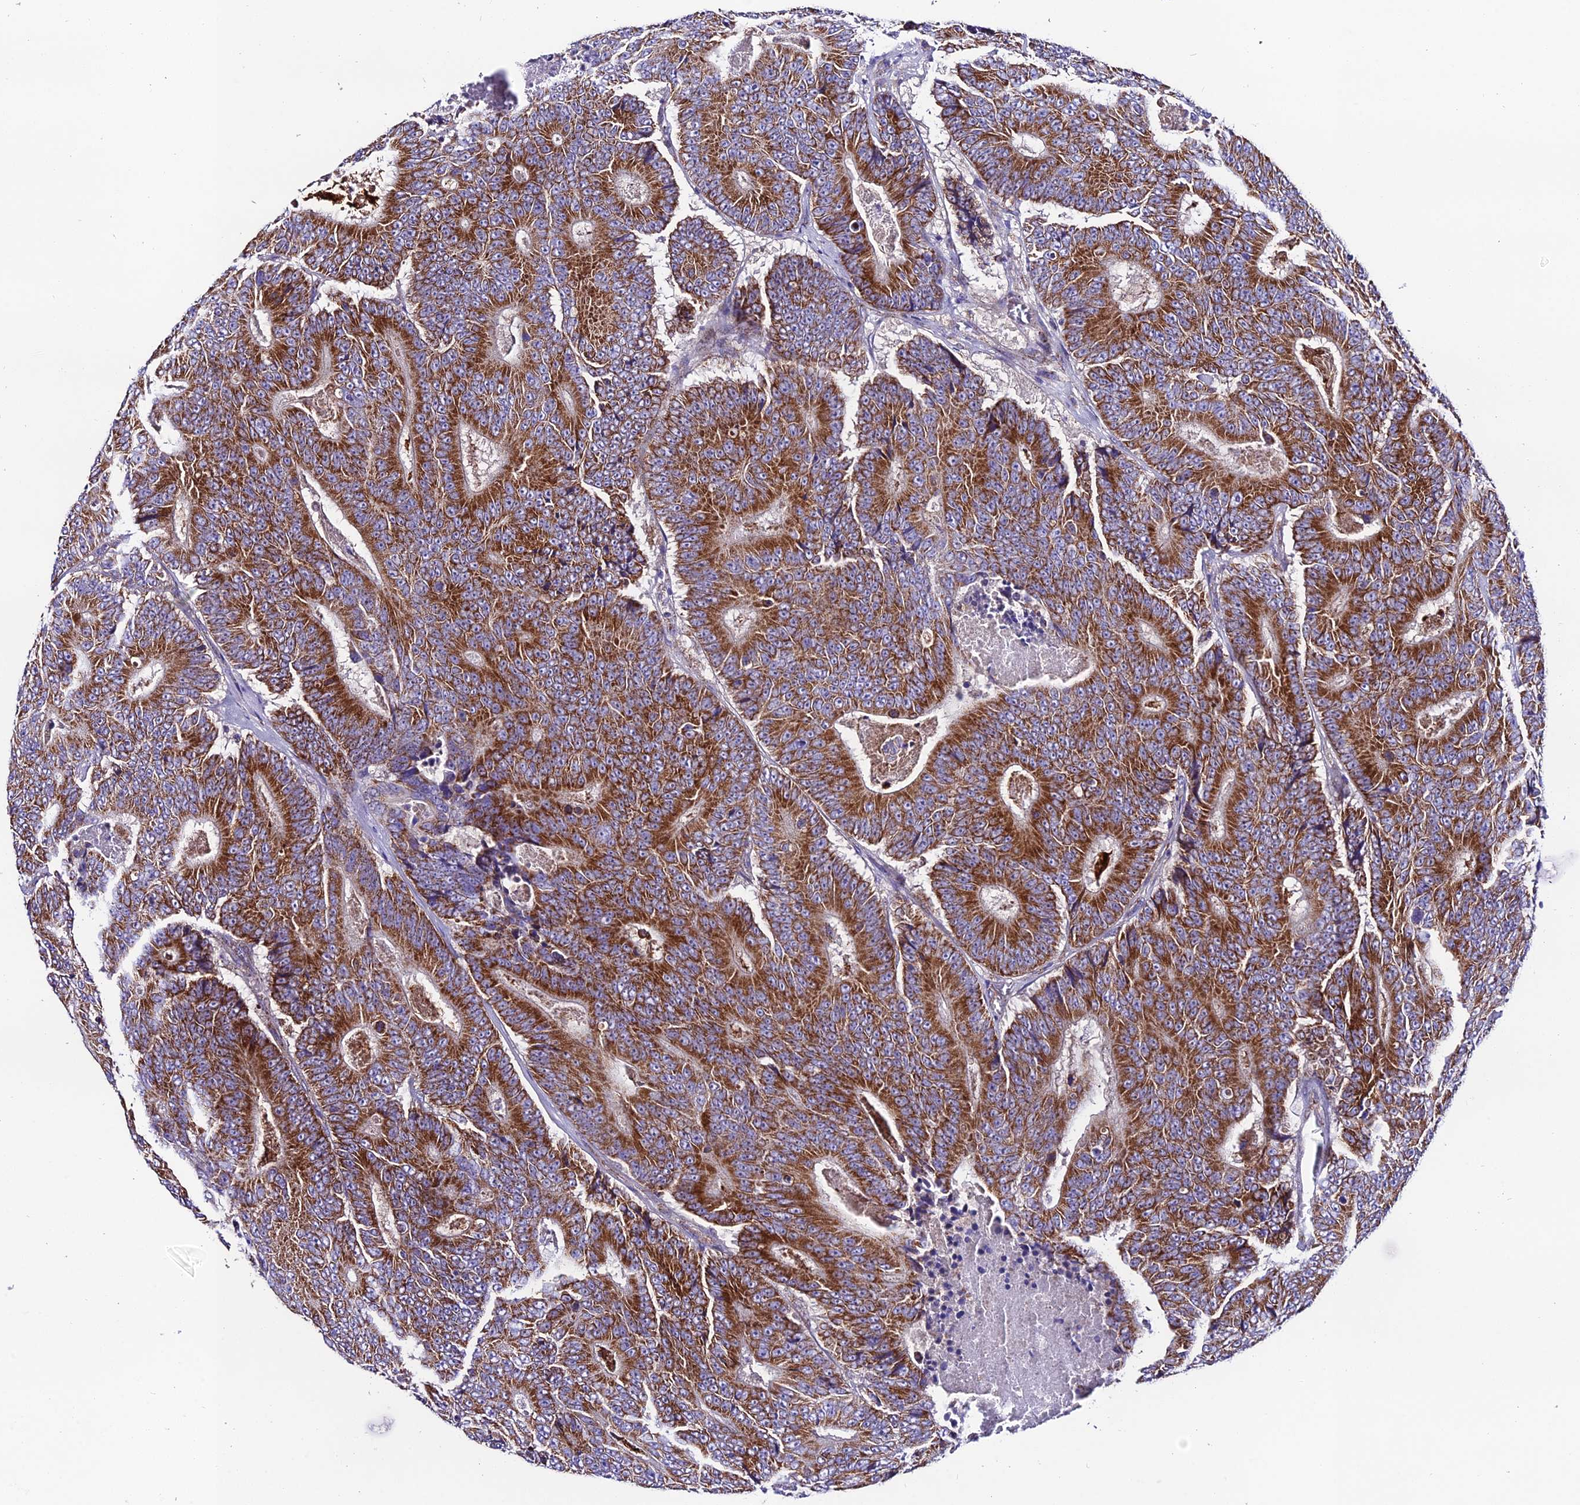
{"staining": {"intensity": "moderate", "quantity": ">75%", "location": "cytoplasmic/membranous"}, "tissue": "colorectal cancer", "cell_type": "Tumor cells", "image_type": "cancer", "snomed": [{"axis": "morphology", "description": "Adenocarcinoma, NOS"}, {"axis": "topography", "description": "Colon"}], "caption": "Colorectal cancer (adenocarcinoma) tissue displays moderate cytoplasmic/membranous expression in approximately >75% of tumor cells The staining was performed using DAB (3,3'-diaminobenzidine) to visualize the protein expression in brown, while the nuclei were stained in blue with hematoxylin (Magnification: 20x).", "gene": "HSDL2", "patient": {"sex": "male", "age": 83}}